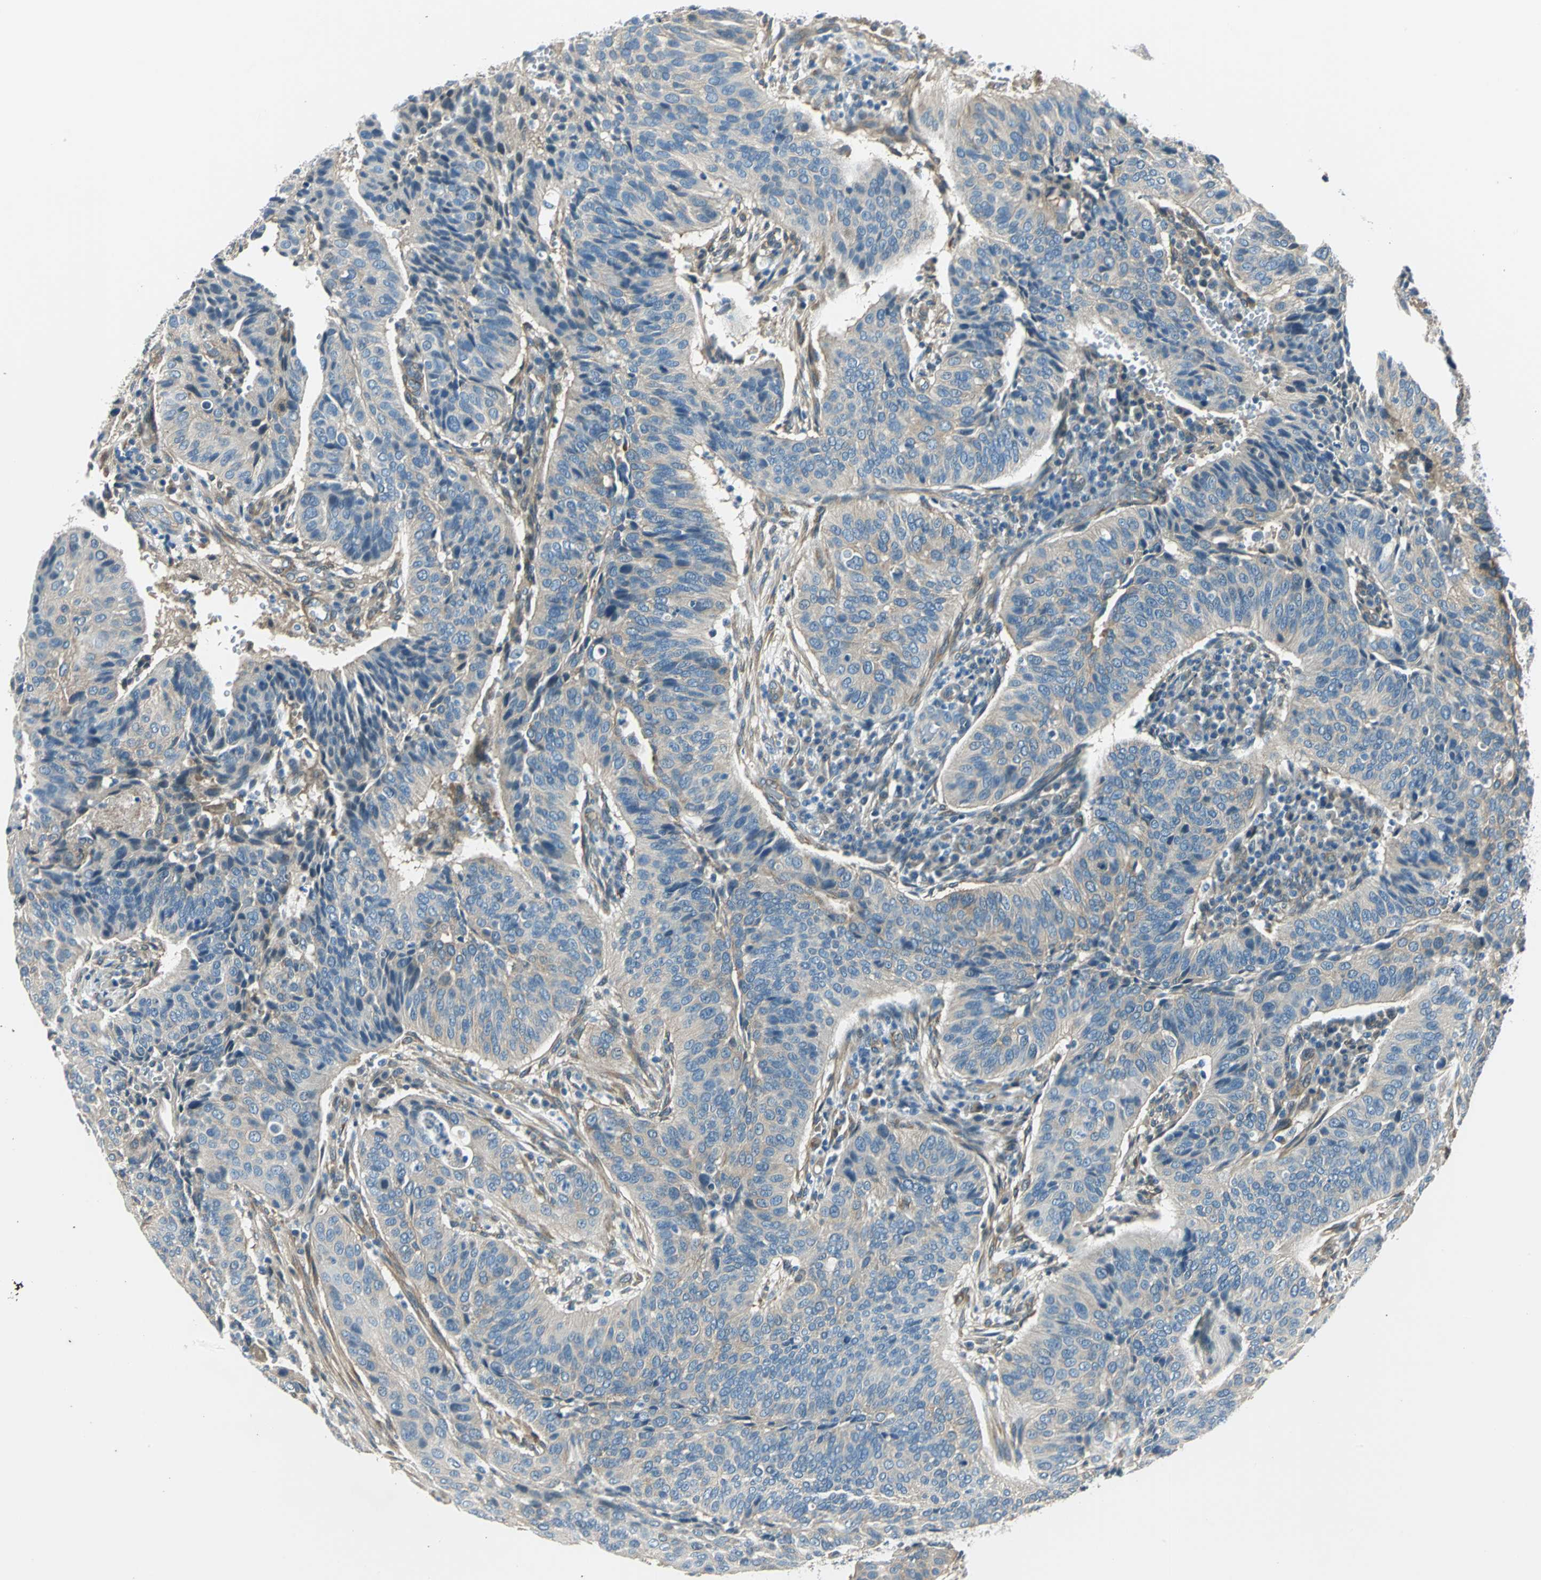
{"staining": {"intensity": "negative", "quantity": "none", "location": "none"}, "tissue": "cervical cancer", "cell_type": "Tumor cells", "image_type": "cancer", "snomed": [{"axis": "morphology", "description": "Squamous cell carcinoma, NOS"}, {"axis": "topography", "description": "Cervix"}], "caption": "Tumor cells show no significant expression in cervical cancer.", "gene": "CDC42EP1", "patient": {"sex": "female", "age": 39}}